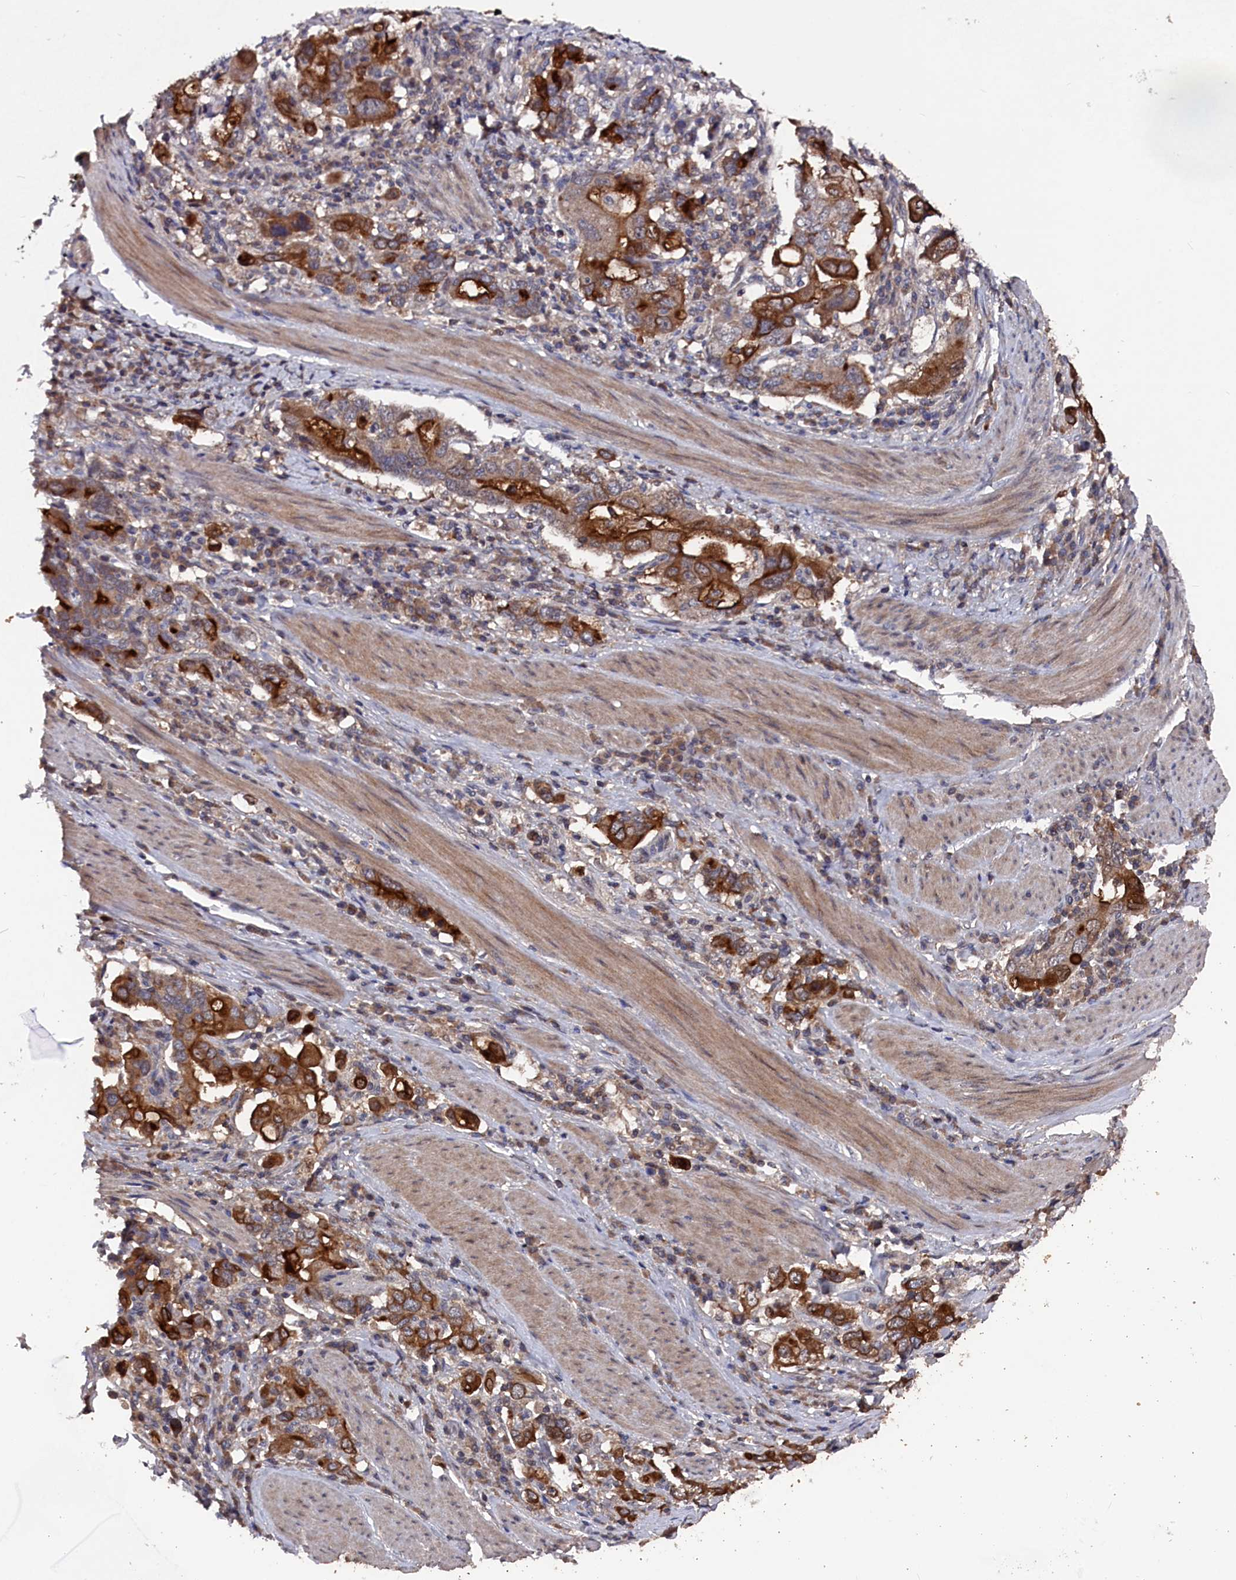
{"staining": {"intensity": "strong", "quantity": "25%-75%", "location": "cytoplasmic/membranous"}, "tissue": "stomach cancer", "cell_type": "Tumor cells", "image_type": "cancer", "snomed": [{"axis": "morphology", "description": "Adenocarcinoma, NOS"}, {"axis": "topography", "description": "Stomach, upper"}, {"axis": "topography", "description": "Stomach"}], "caption": "Brown immunohistochemical staining in stomach adenocarcinoma demonstrates strong cytoplasmic/membranous positivity in about 25%-75% of tumor cells.", "gene": "TMC5", "patient": {"sex": "male", "age": 62}}